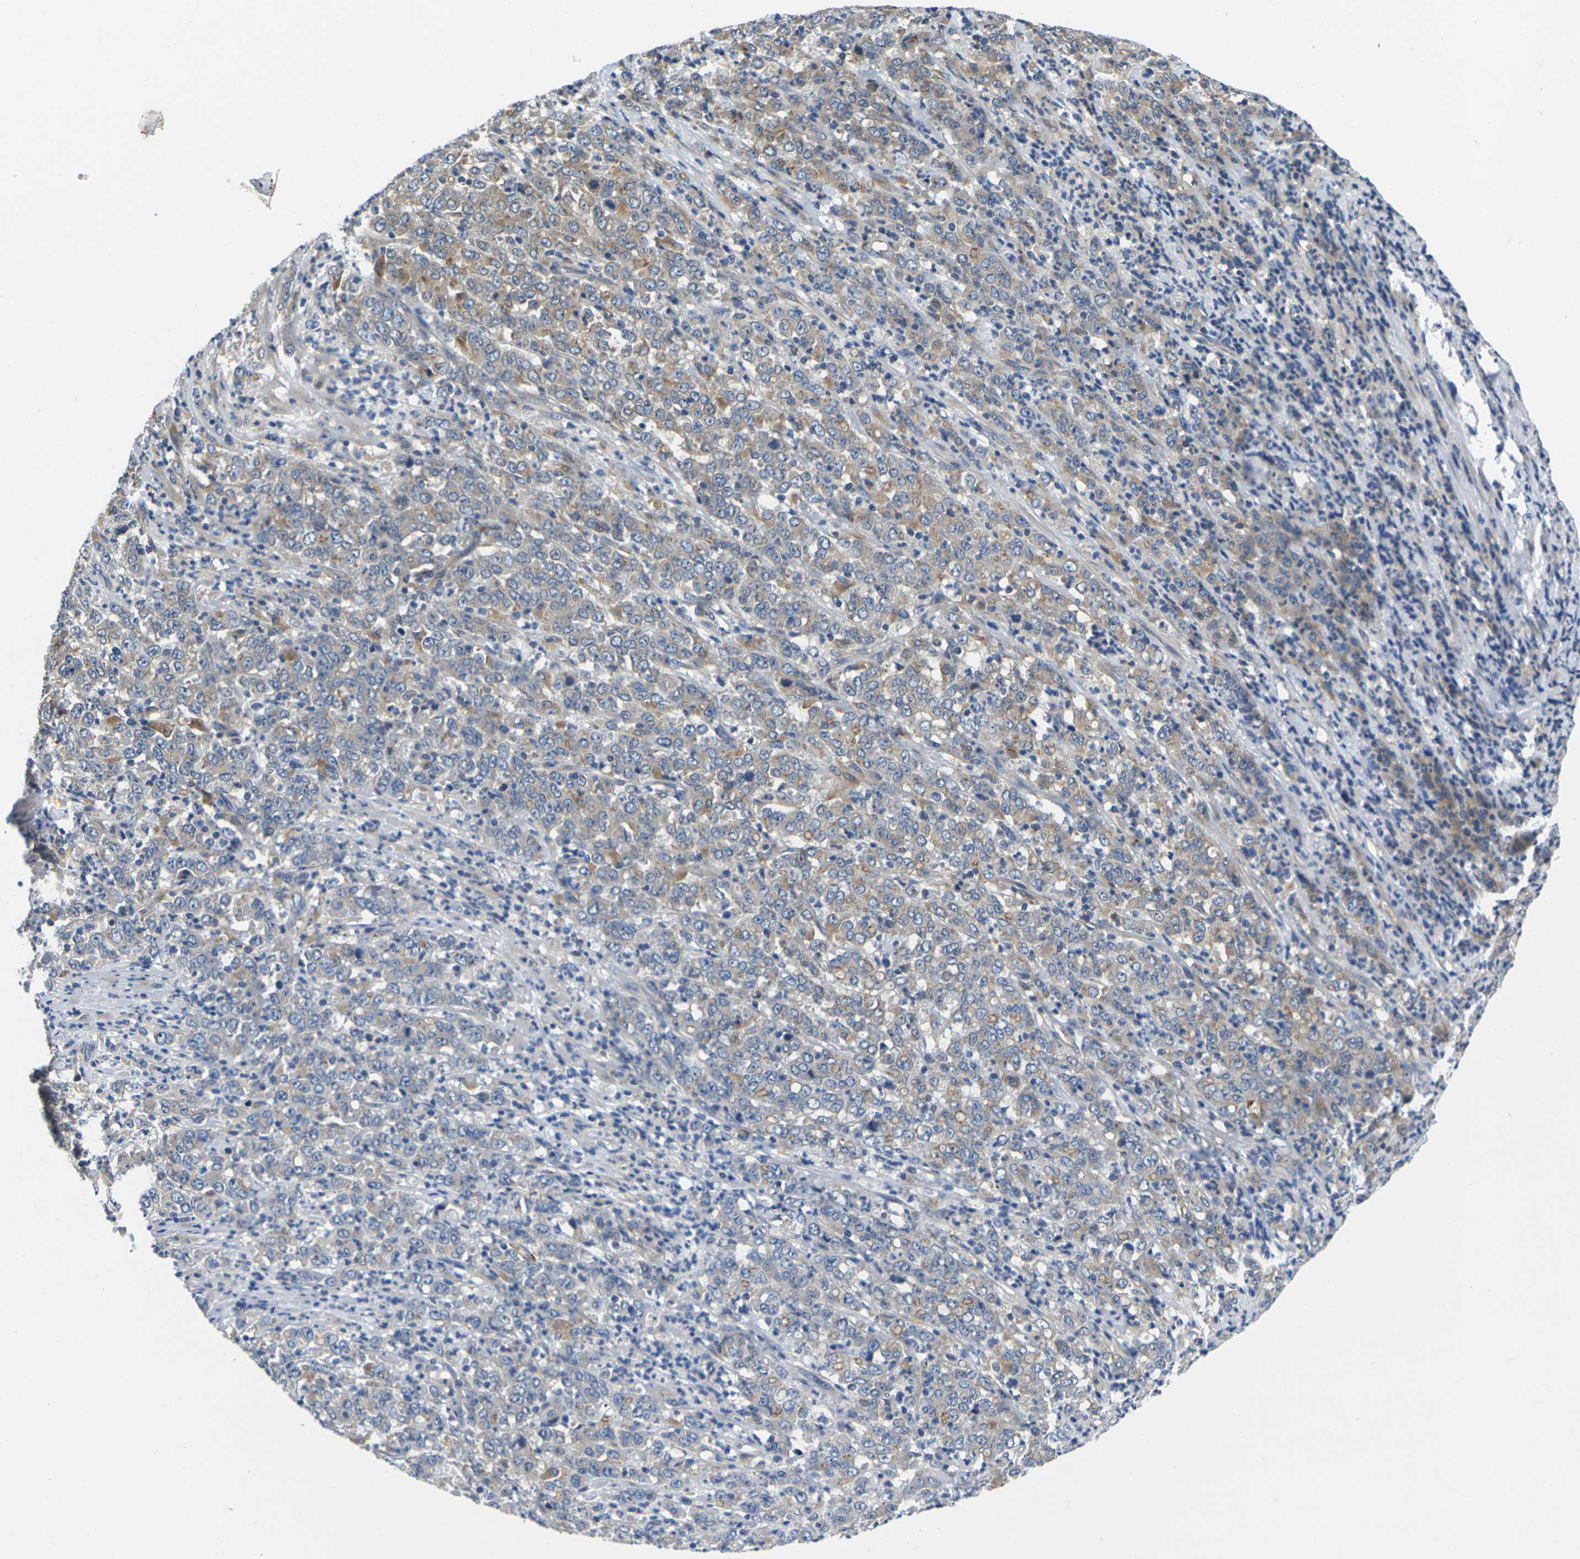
{"staining": {"intensity": "moderate", "quantity": "25%-75%", "location": "cytoplasmic/membranous"}, "tissue": "stomach cancer", "cell_type": "Tumor cells", "image_type": "cancer", "snomed": [{"axis": "morphology", "description": "Adenocarcinoma, NOS"}, {"axis": "topography", "description": "Stomach, lower"}], "caption": "Tumor cells demonstrate moderate cytoplasmic/membranous positivity in about 25%-75% of cells in adenocarcinoma (stomach).", "gene": "SCNN1A", "patient": {"sex": "female", "age": 71}}